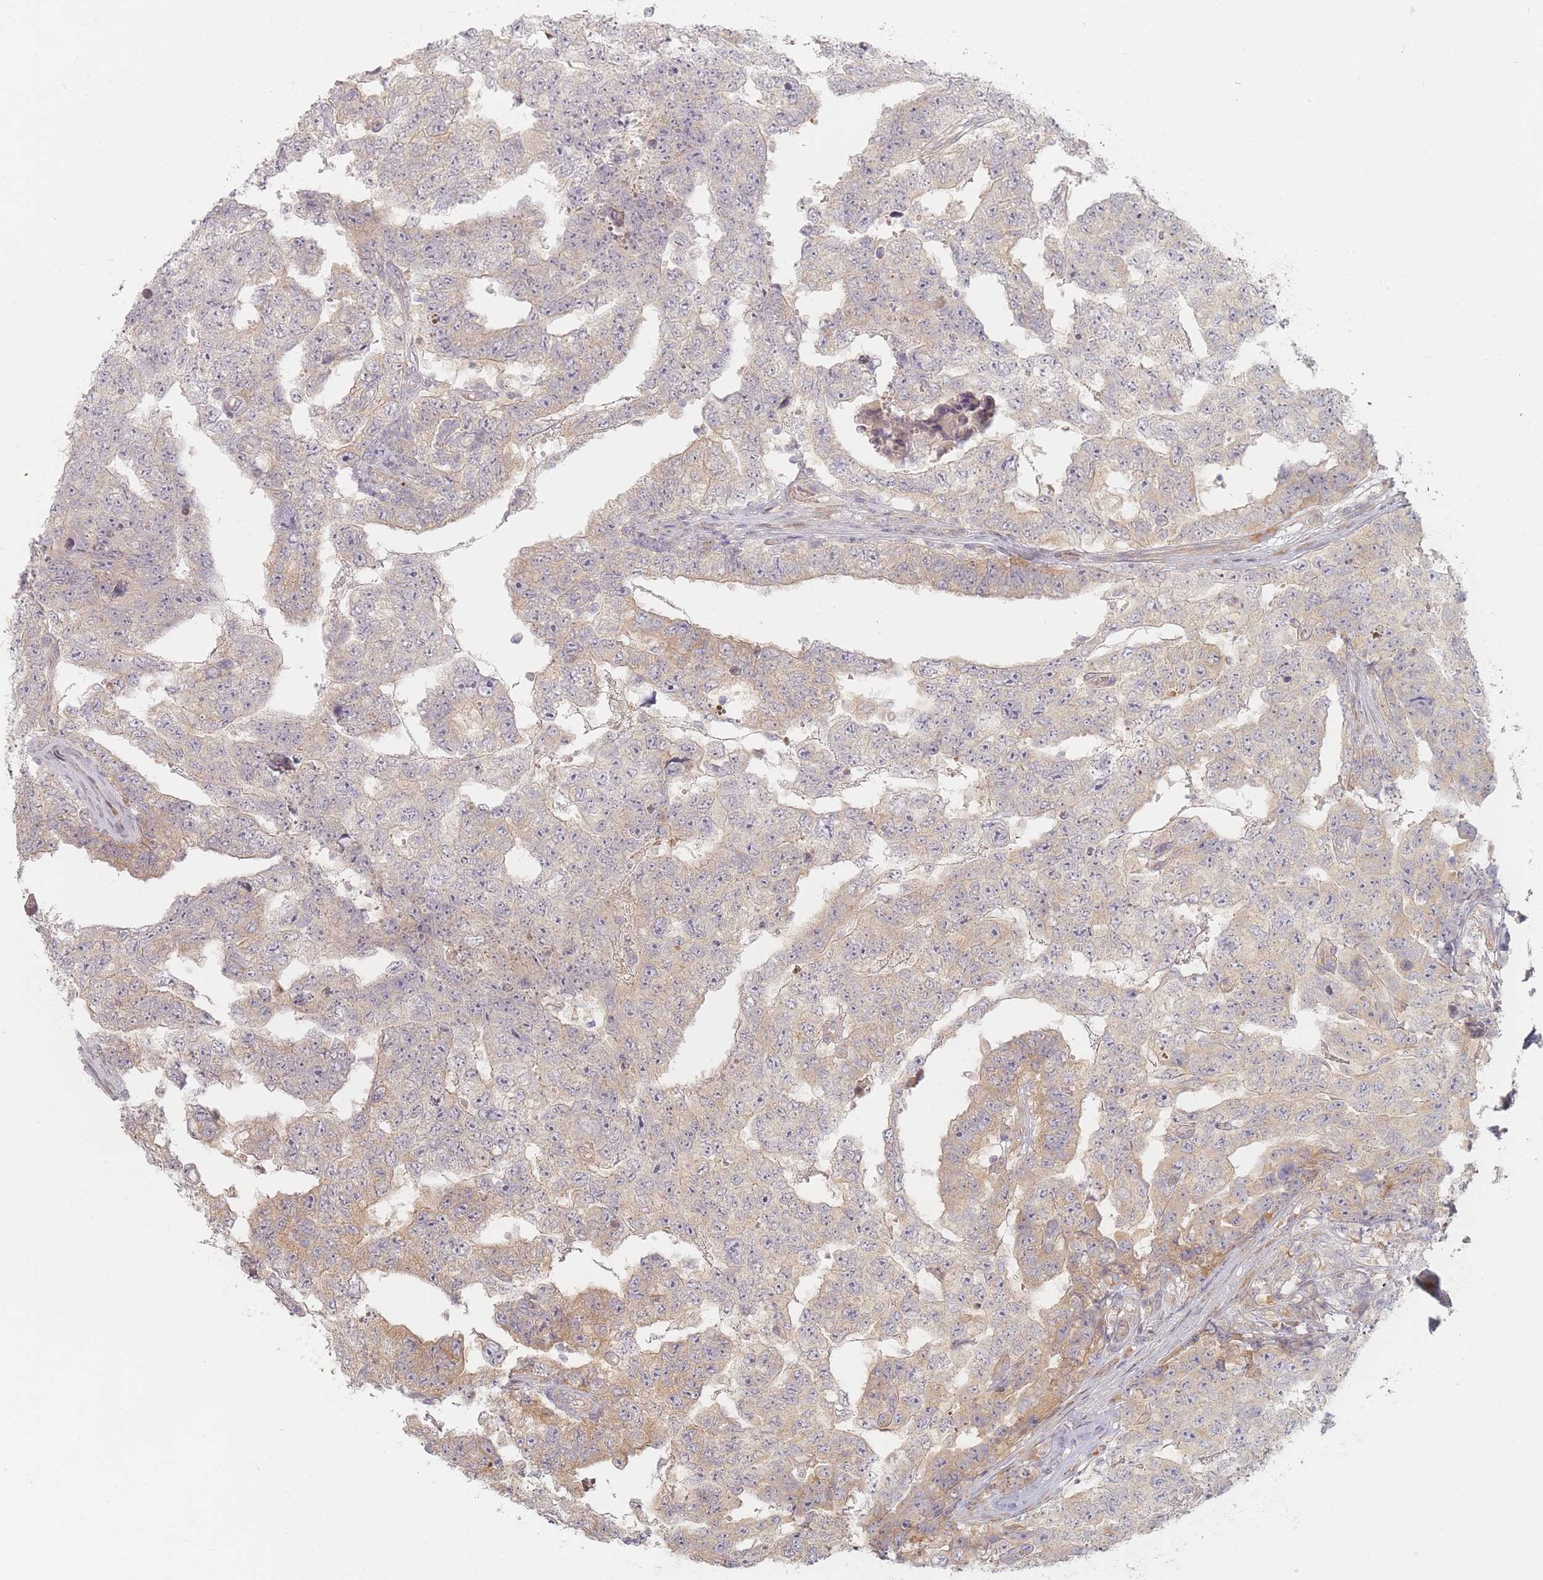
{"staining": {"intensity": "weak", "quantity": "25%-75%", "location": "cytoplasmic/membranous"}, "tissue": "testis cancer", "cell_type": "Tumor cells", "image_type": "cancer", "snomed": [{"axis": "morphology", "description": "Carcinoma, Embryonal, NOS"}, {"axis": "topography", "description": "Testis"}], "caption": "A brown stain labels weak cytoplasmic/membranous staining of a protein in testis cancer tumor cells.", "gene": "ZKSCAN7", "patient": {"sex": "male", "age": 25}}